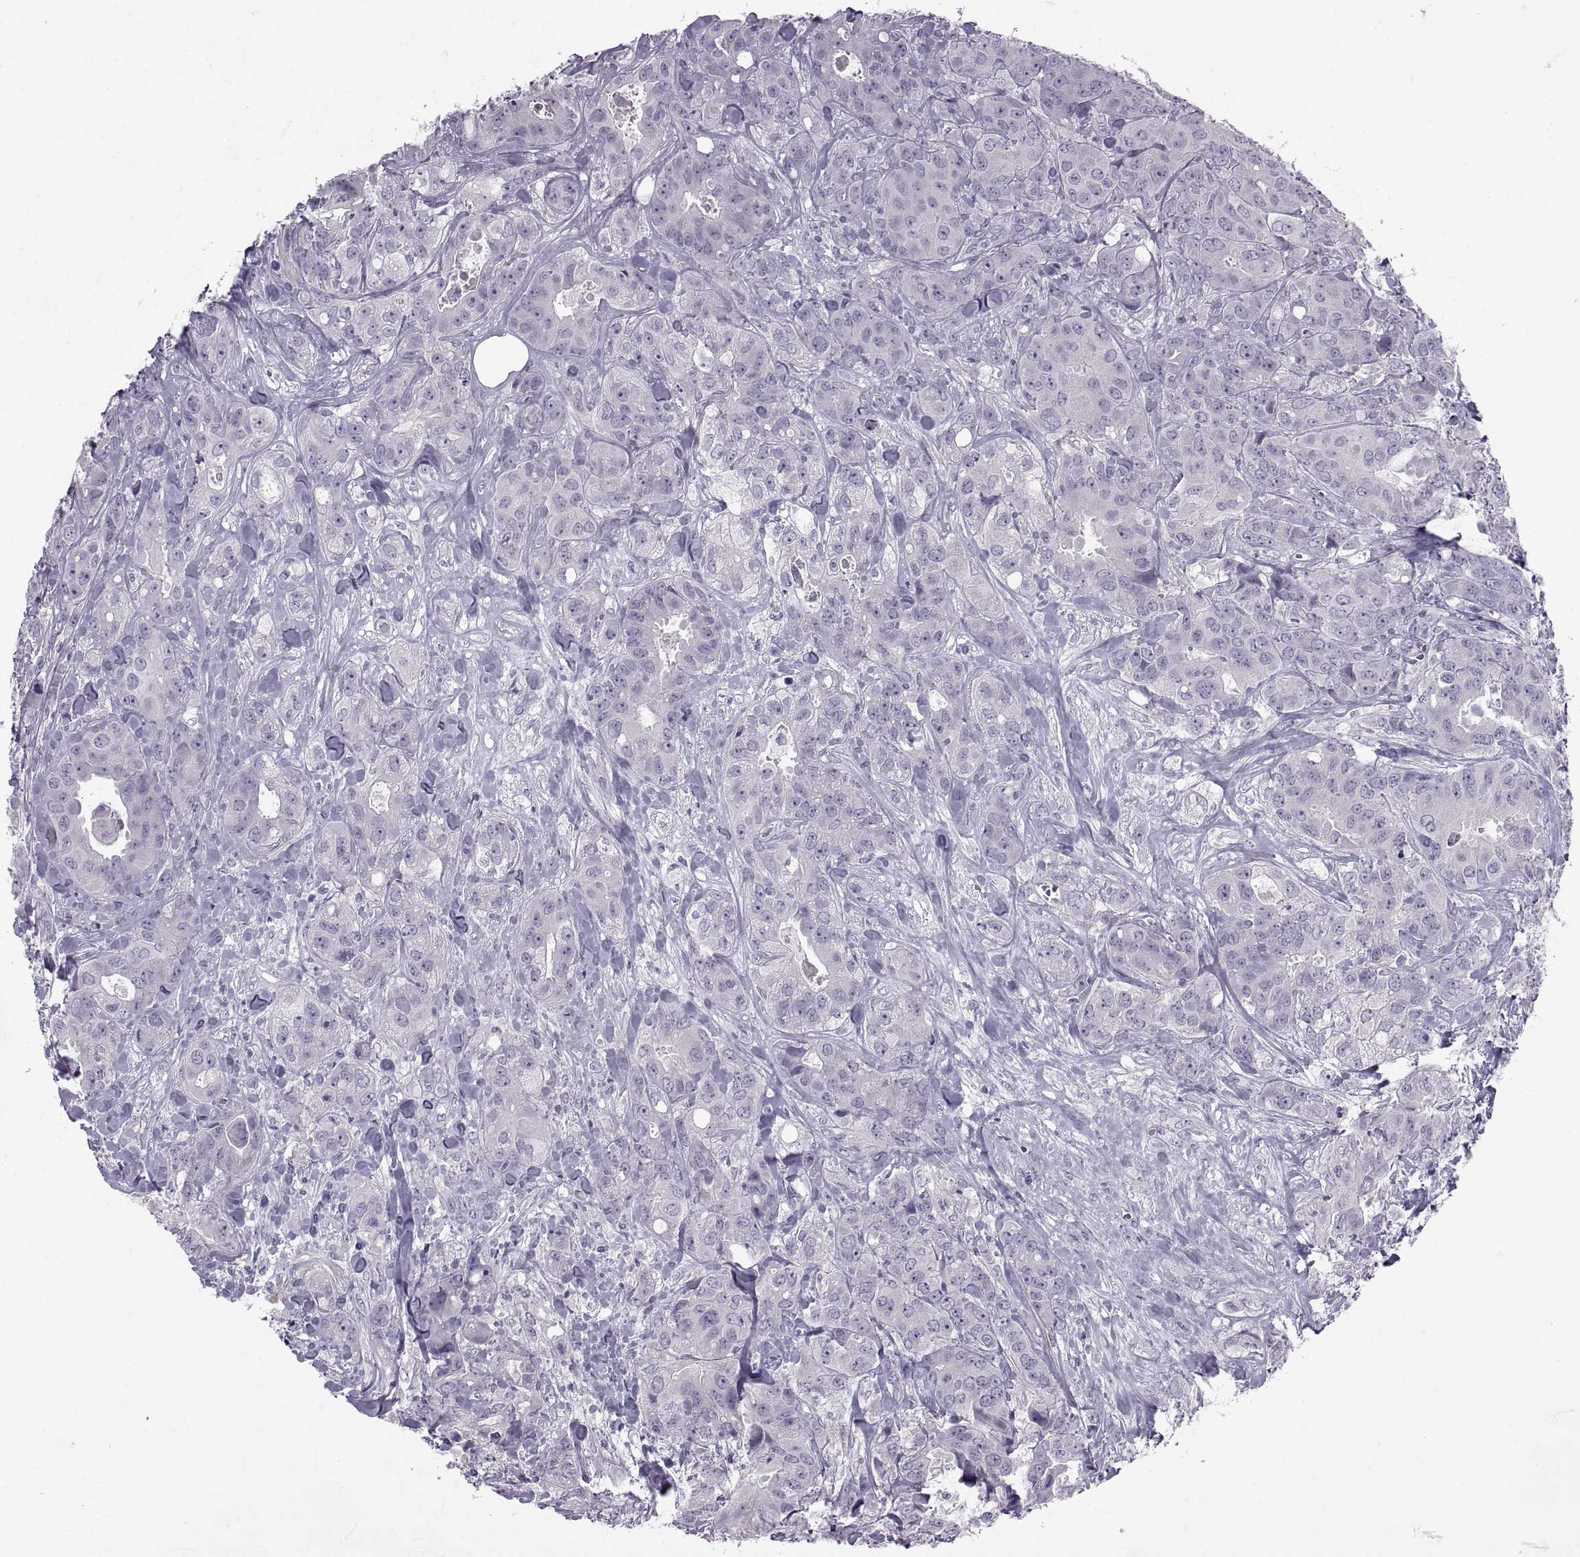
{"staining": {"intensity": "negative", "quantity": "none", "location": "none"}, "tissue": "breast cancer", "cell_type": "Tumor cells", "image_type": "cancer", "snomed": [{"axis": "morphology", "description": "Duct carcinoma"}, {"axis": "topography", "description": "Breast"}], "caption": "Immunohistochemistry (IHC) of breast infiltrating ductal carcinoma reveals no expression in tumor cells. (DAB immunohistochemistry visualized using brightfield microscopy, high magnification).", "gene": "BSPH1", "patient": {"sex": "female", "age": 43}}